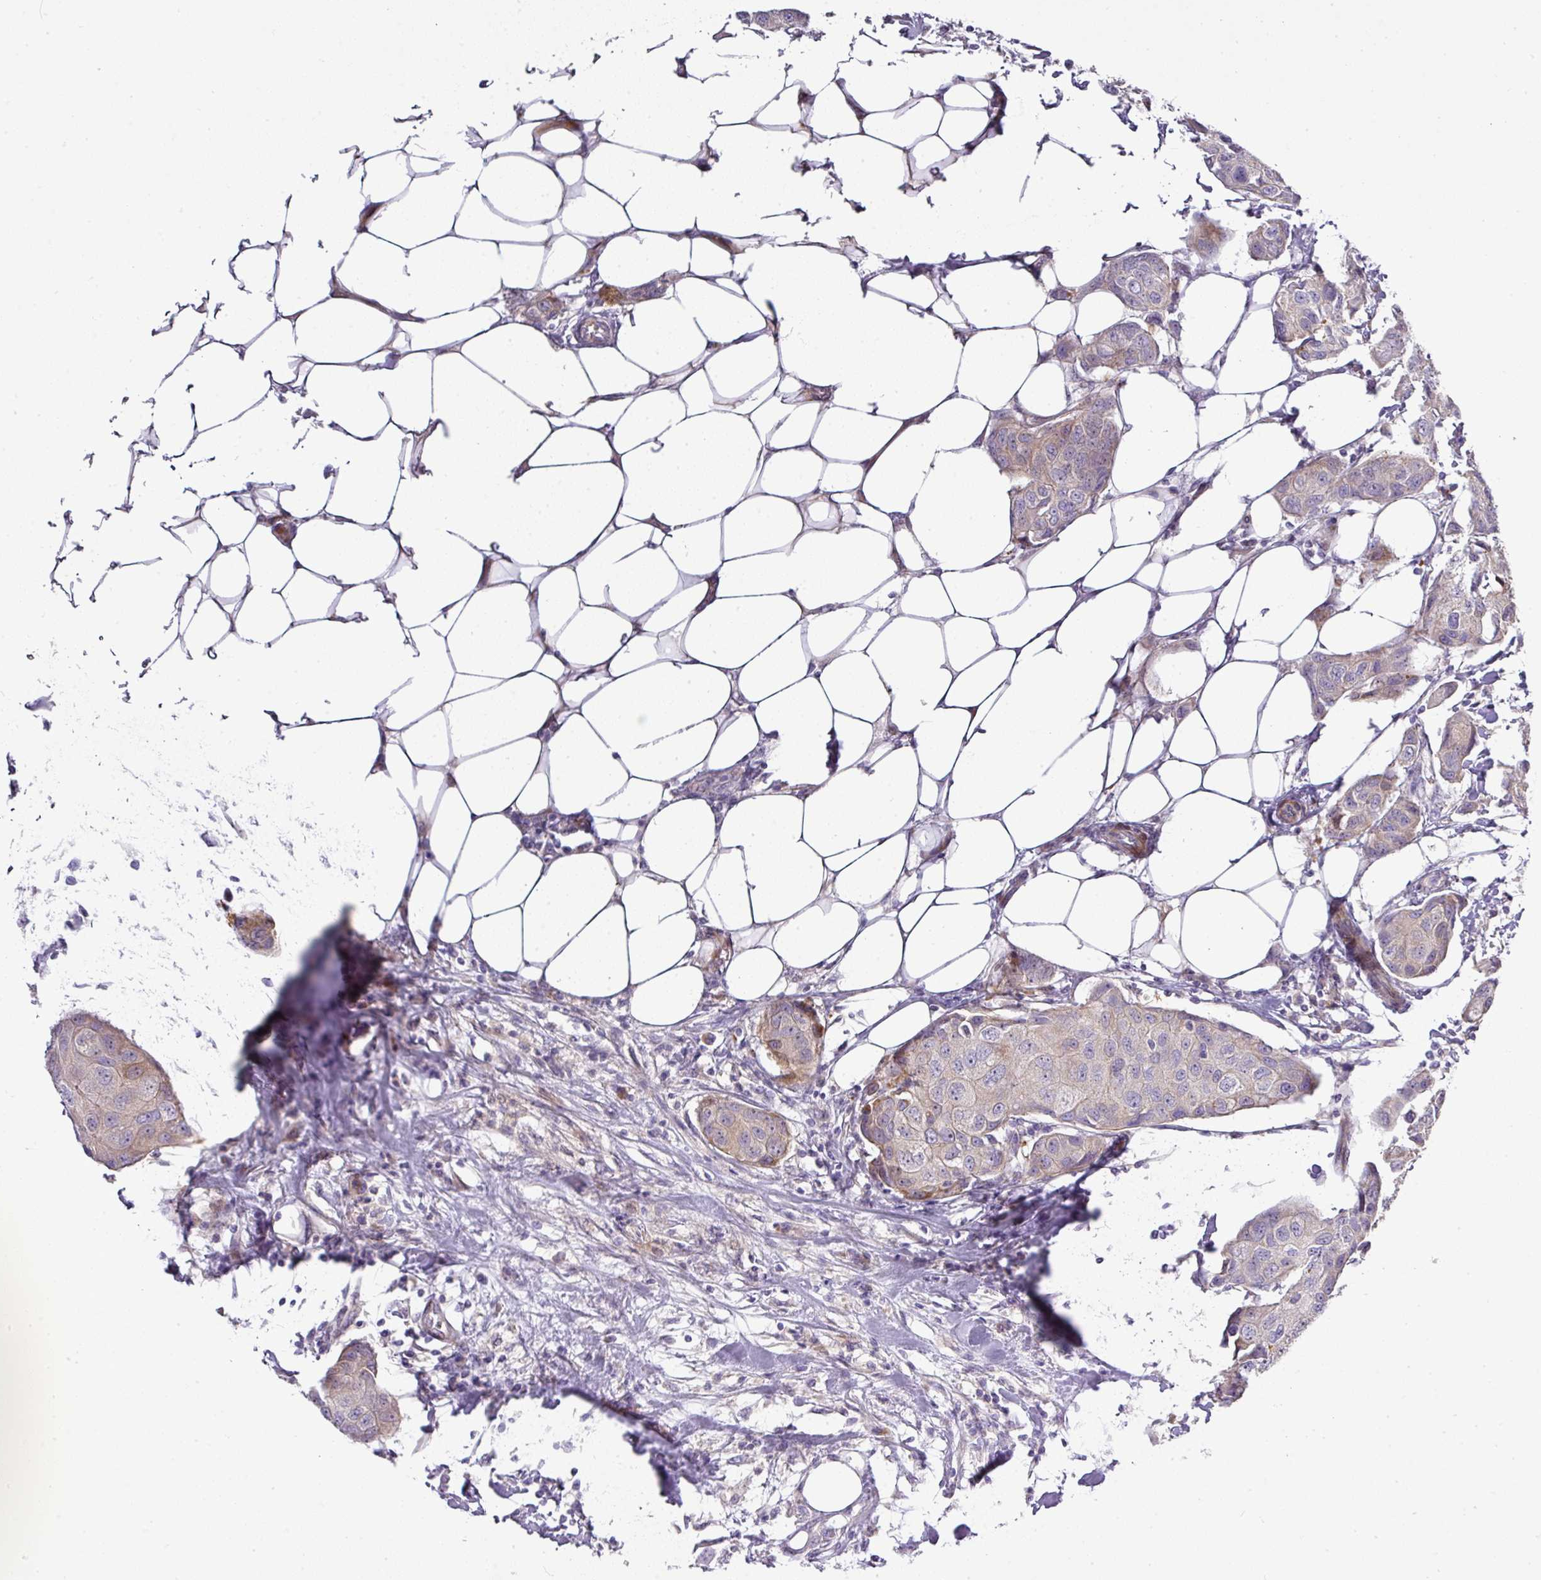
{"staining": {"intensity": "weak", "quantity": "<25%", "location": "cytoplasmic/membranous"}, "tissue": "breast cancer", "cell_type": "Tumor cells", "image_type": "cancer", "snomed": [{"axis": "morphology", "description": "Duct carcinoma"}, {"axis": "topography", "description": "Breast"}, {"axis": "topography", "description": "Lymph node"}], "caption": "A micrograph of breast infiltrating ductal carcinoma stained for a protein demonstrates no brown staining in tumor cells. (DAB (3,3'-diaminobenzidine) IHC visualized using brightfield microscopy, high magnification).", "gene": "ATP6V1F", "patient": {"sex": "female", "age": 80}}